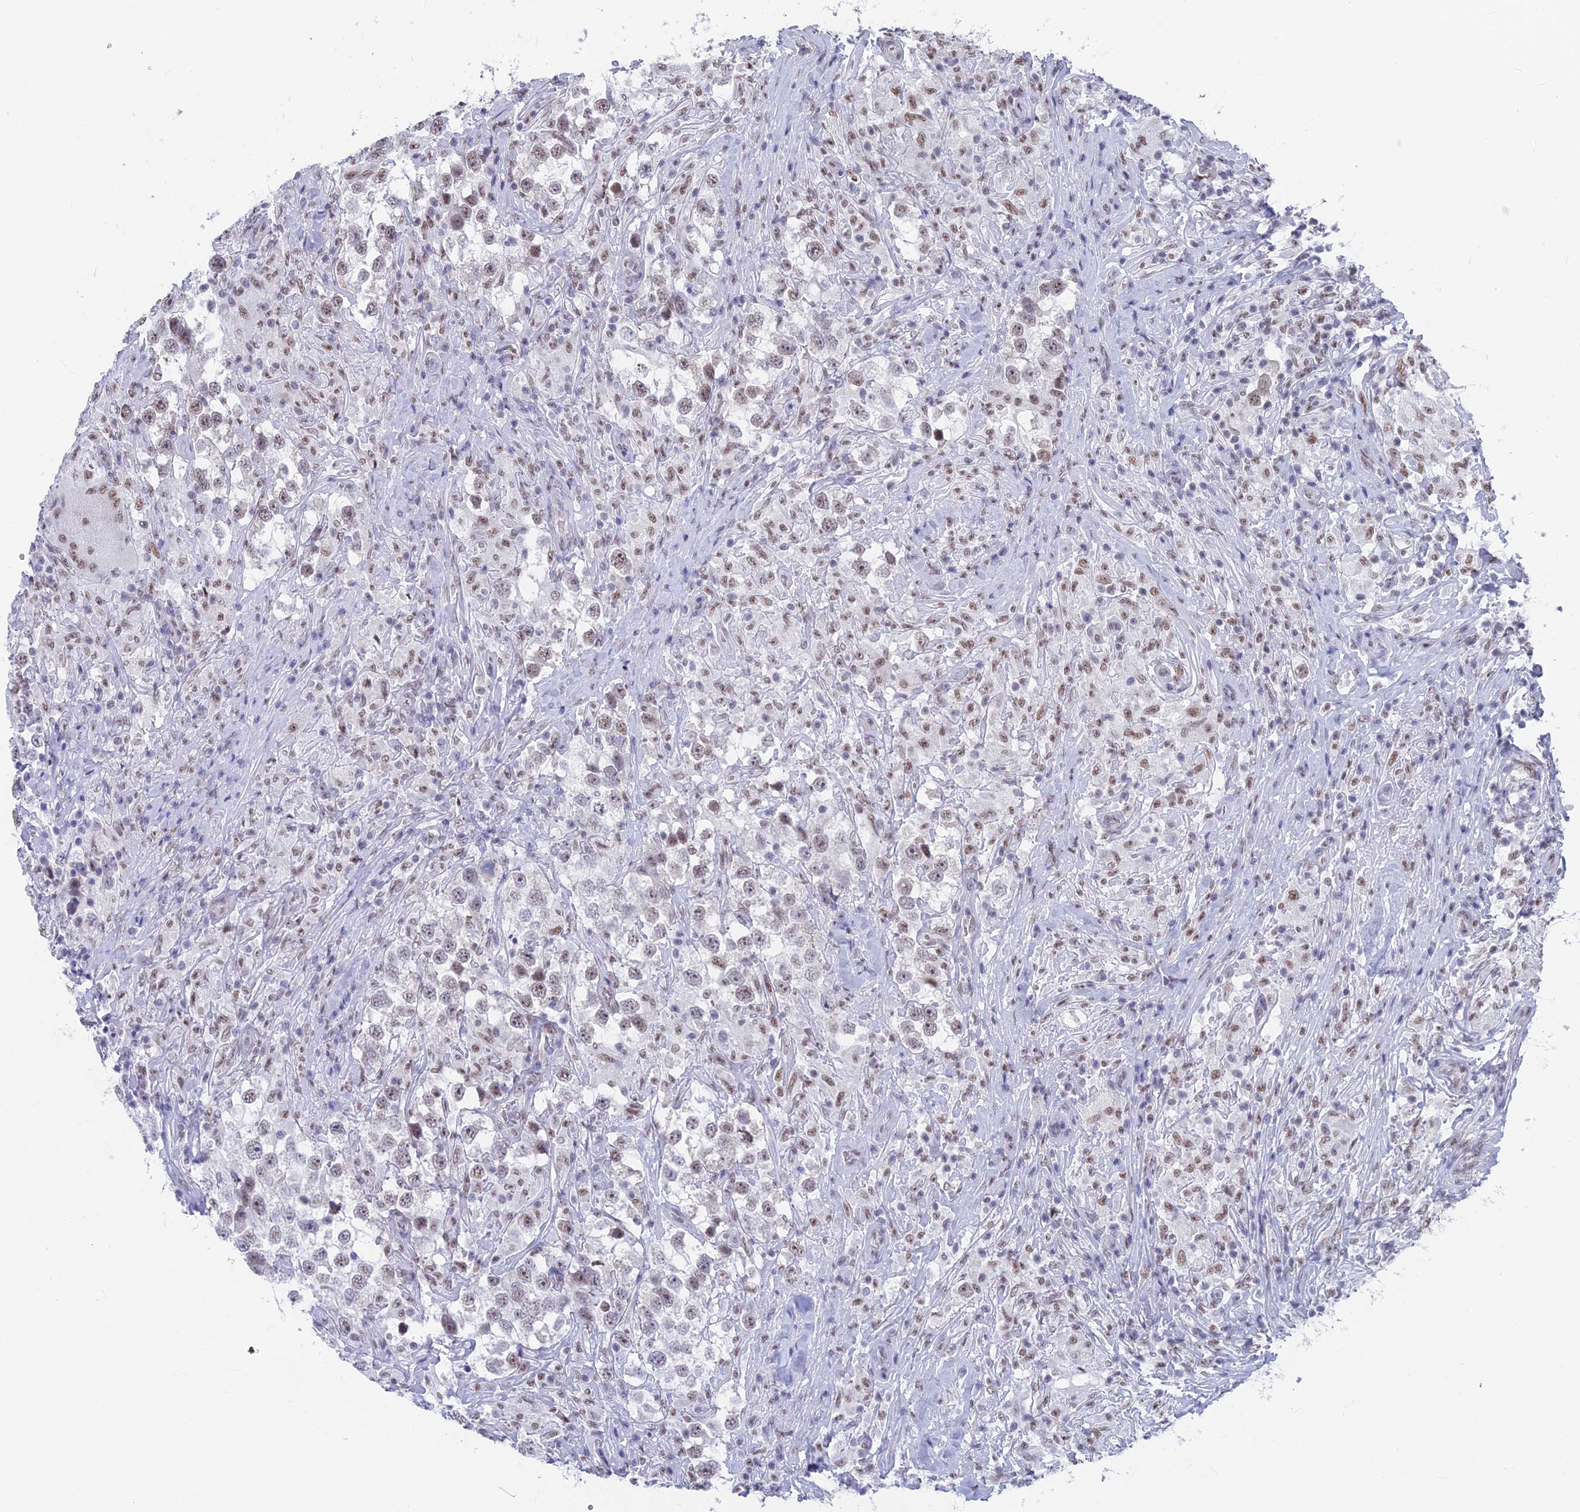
{"staining": {"intensity": "weak", "quantity": "25%-75%", "location": "nuclear"}, "tissue": "testis cancer", "cell_type": "Tumor cells", "image_type": "cancer", "snomed": [{"axis": "morphology", "description": "Seminoma, NOS"}, {"axis": "topography", "description": "Testis"}], "caption": "IHC image of neoplastic tissue: human seminoma (testis) stained using IHC shows low levels of weak protein expression localized specifically in the nuclear of tumor cells, appearing as a nuclear brown color.", "gene": "SRSF5", "patient": {"sex": "male", "age": 46}}